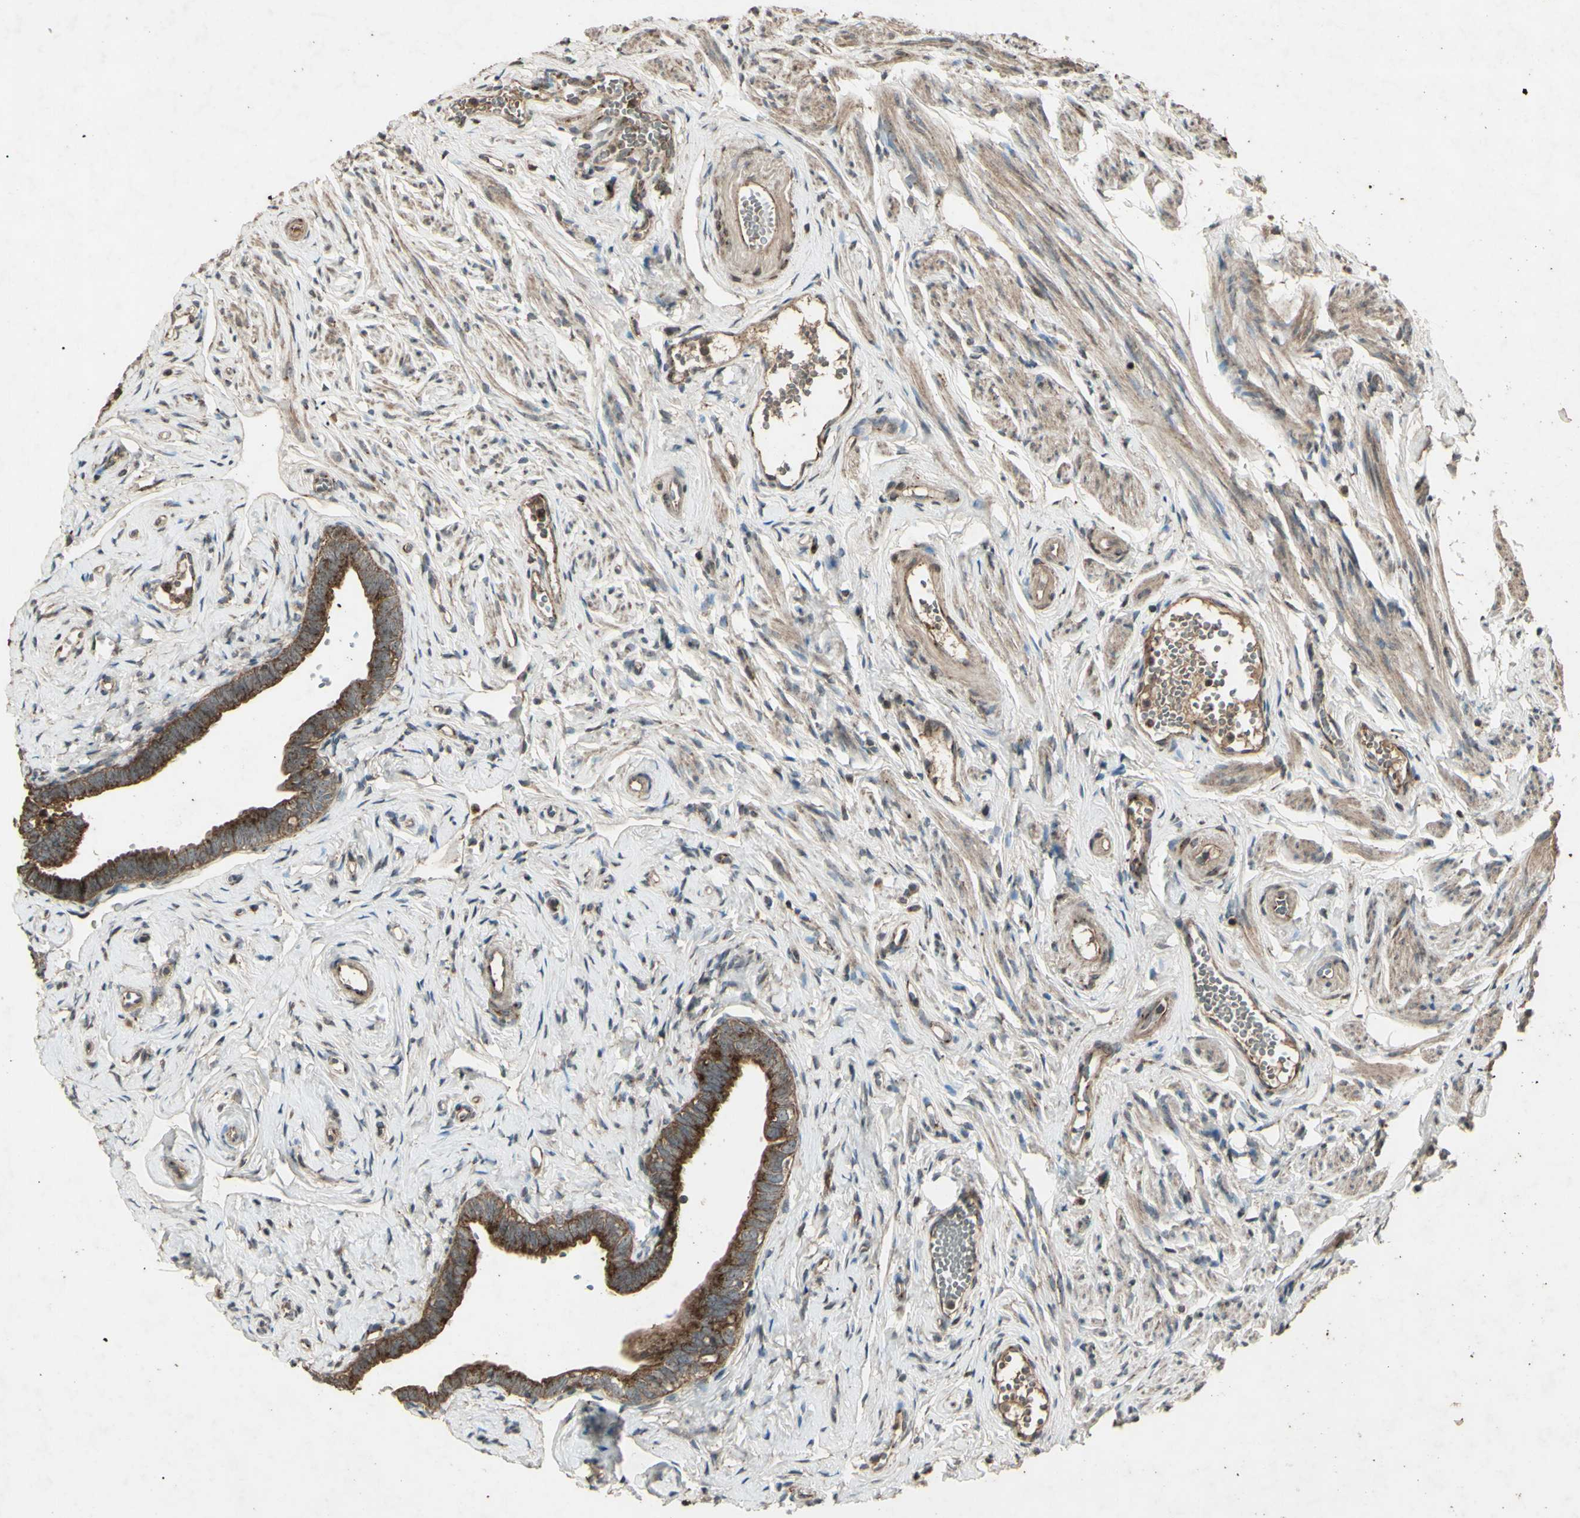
{"staining": {"intensity": "strong", "quantity": ">75%", "location": "cytoplasmic/membranous"}, "tissue": "fallopian tube", "cell_type": "Glandular cells", "image_type": "normal", "snomed": [{"axis": "morphology", "description": "Normal tissue, NOS"}, {"axis": "topography", "description": "Fallopian tube"}], "caption": "Protein expression analysis of normal human fallopian tube reveals strong cytoplasmic/membranous expression in about >75% of glandular cells. (DAB IHC, brown staining for protein, blue staining for nuclei).", "gene": "AP1G1", "patient": {"sex": "female", "age": 71}}